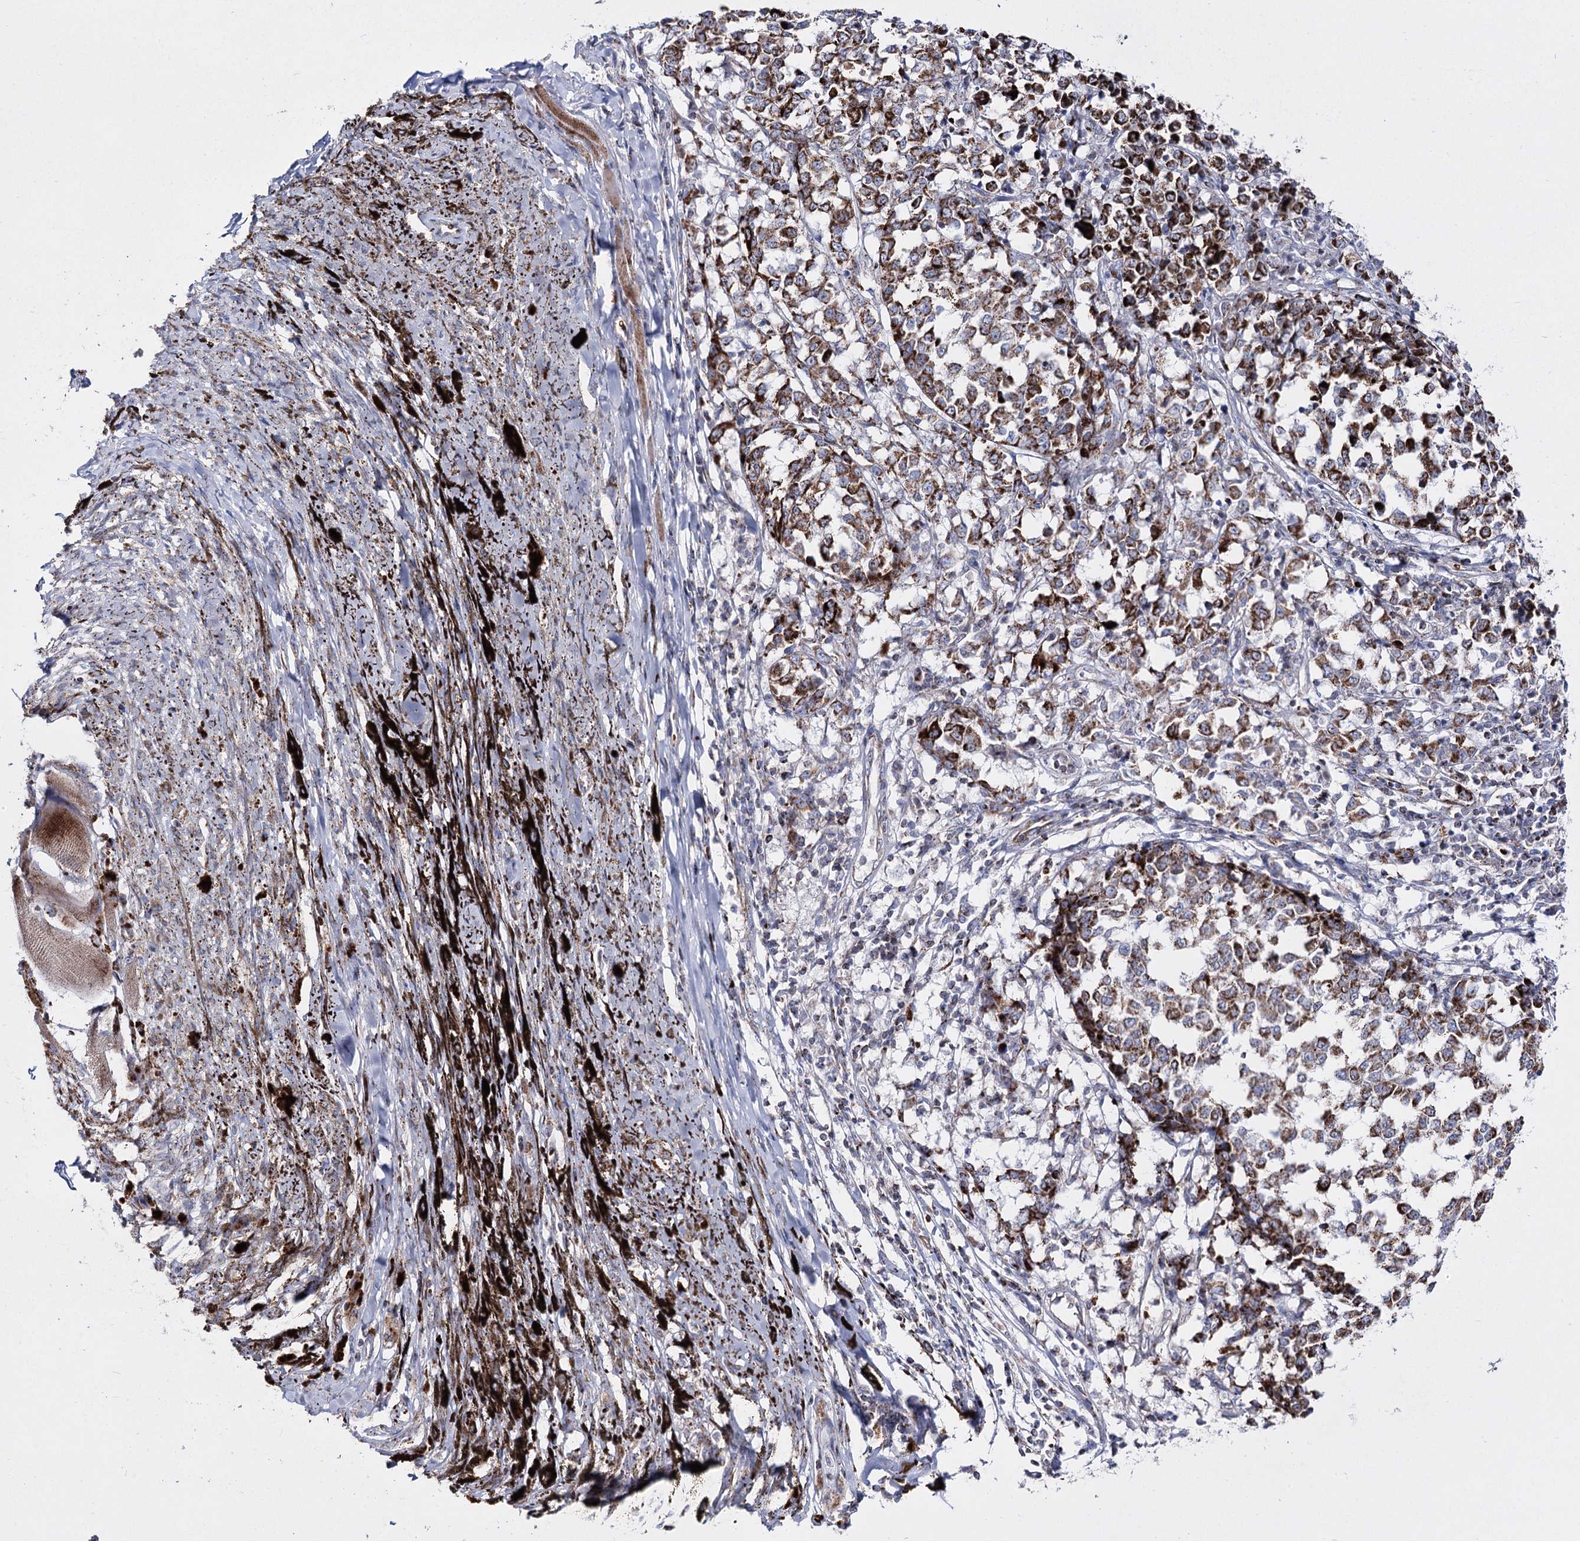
{"staining": {"intensity": "strong", "quantity": "25%-75%", "location": "cytoplasmic/membranous"}, "tissue": "melanoma", "cell_type": "Tumor cells", "image_type": "cancer", "snomed": [{"axis": "morphology", "description": "Malignant melanoma, NOS"}, {"axis": "topography", "description": "Skin"}], "caption": "Protein expression analysis of human malignant melanoma reveals strong cytoplasmic/membranous positivity in about 25%-75% of tumor cells. (Stains: DAB (3,3'-diaminobenzidine) in brown, nuclei in blue, Microscopy: brightfield microscopy at high magnification).", "gene": "OSBPL5", "patient": {"sex": "female", "age": 72}}